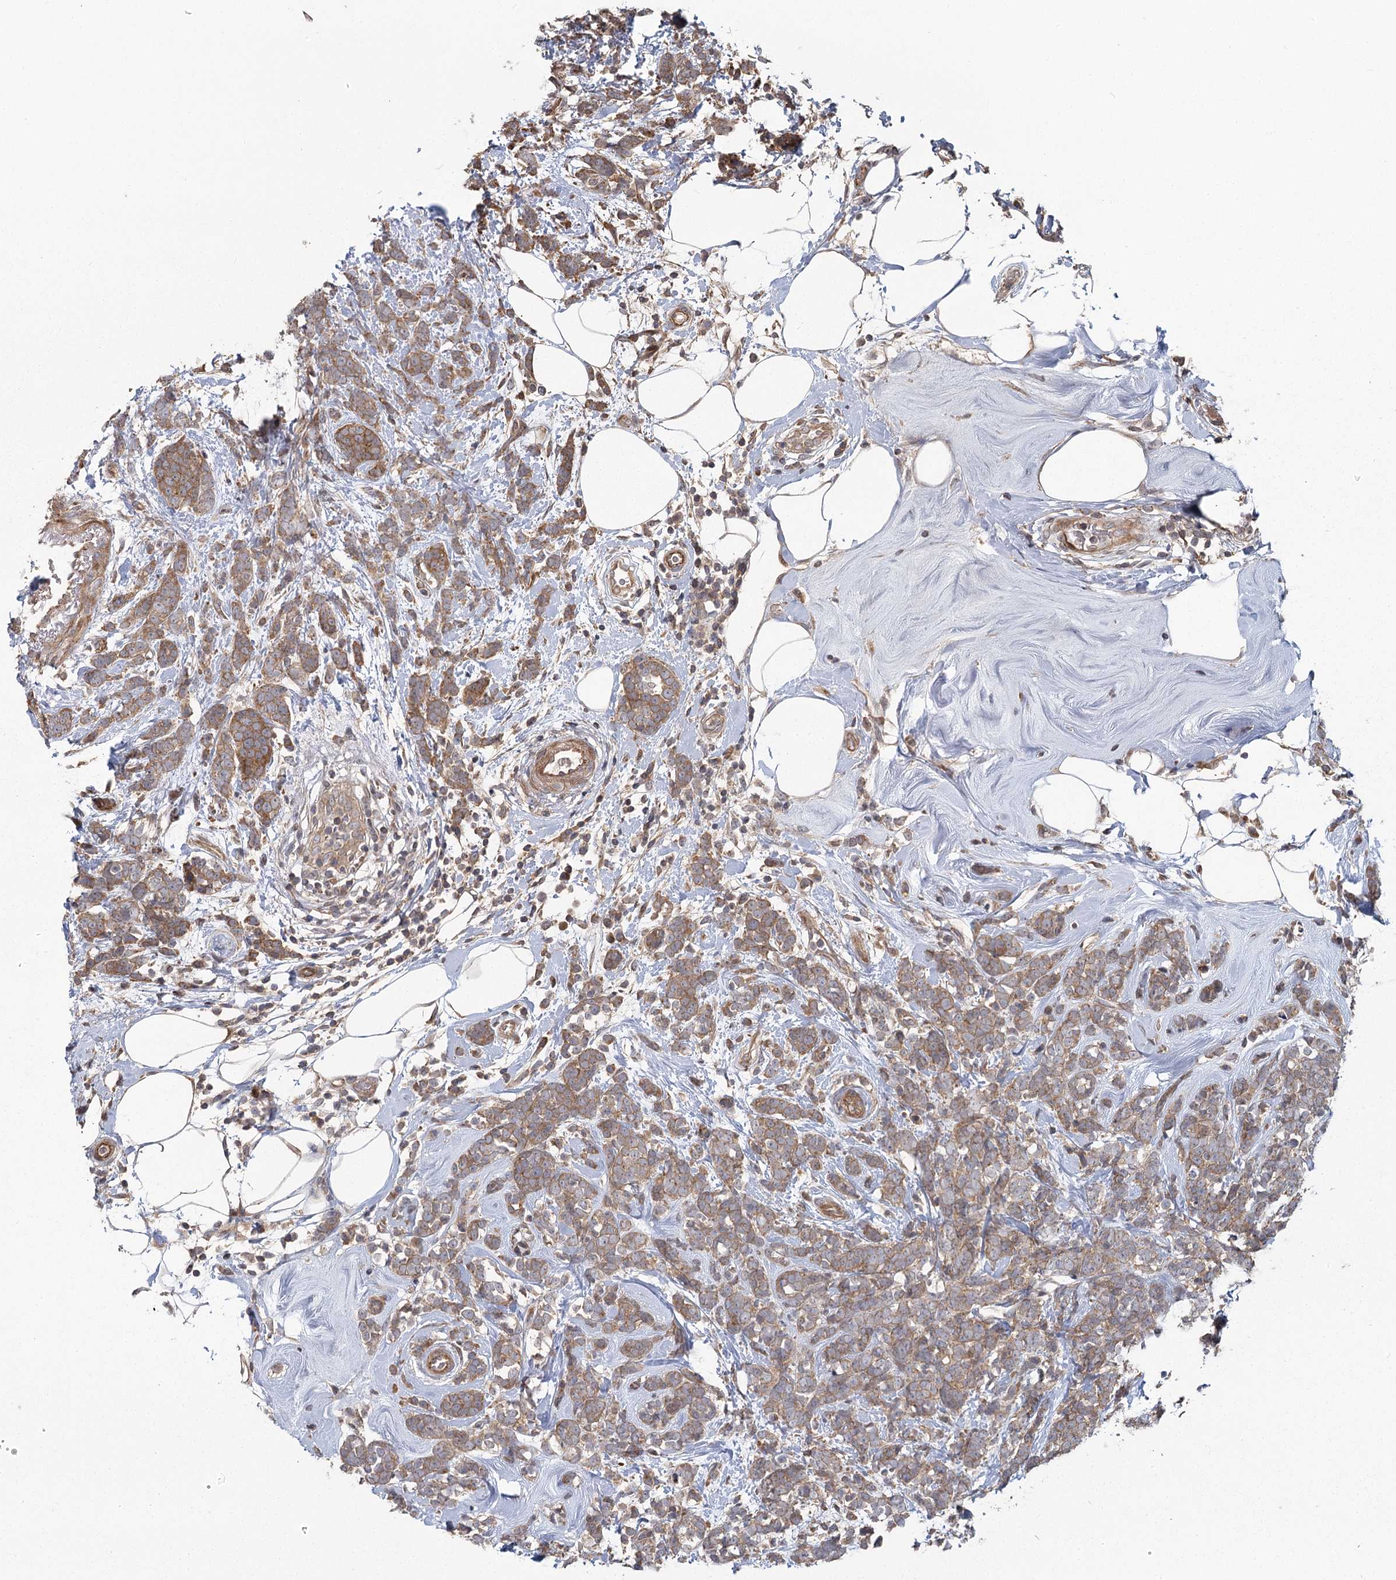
{"staining": {"intensity": "moderate", "quantity": ">75%", "location": "cytoplasmic/membranous"}, "tissue": "breast cancer", "cell_type": "Tumor cells", "image_type": "cancer", "snomed": [{"axis": "morphology", "description": "Lobular carcinoma"}, {"axis": "topography", "description": "Breast"}], "caption": "An immunohistochemistry (IHC) photomicrograph of neoplastic tissue is shown. Protein staining in brown highlights moderate cytoplasmic/membranous positivity in breast lobular carcinoma within tumor cells. Immunohistochemistry (ihc) stains the protein in brown and the nuclei are stained blue.", "gene": "RAPGEF6", "patient": {"sex": "female", "age": 58}}